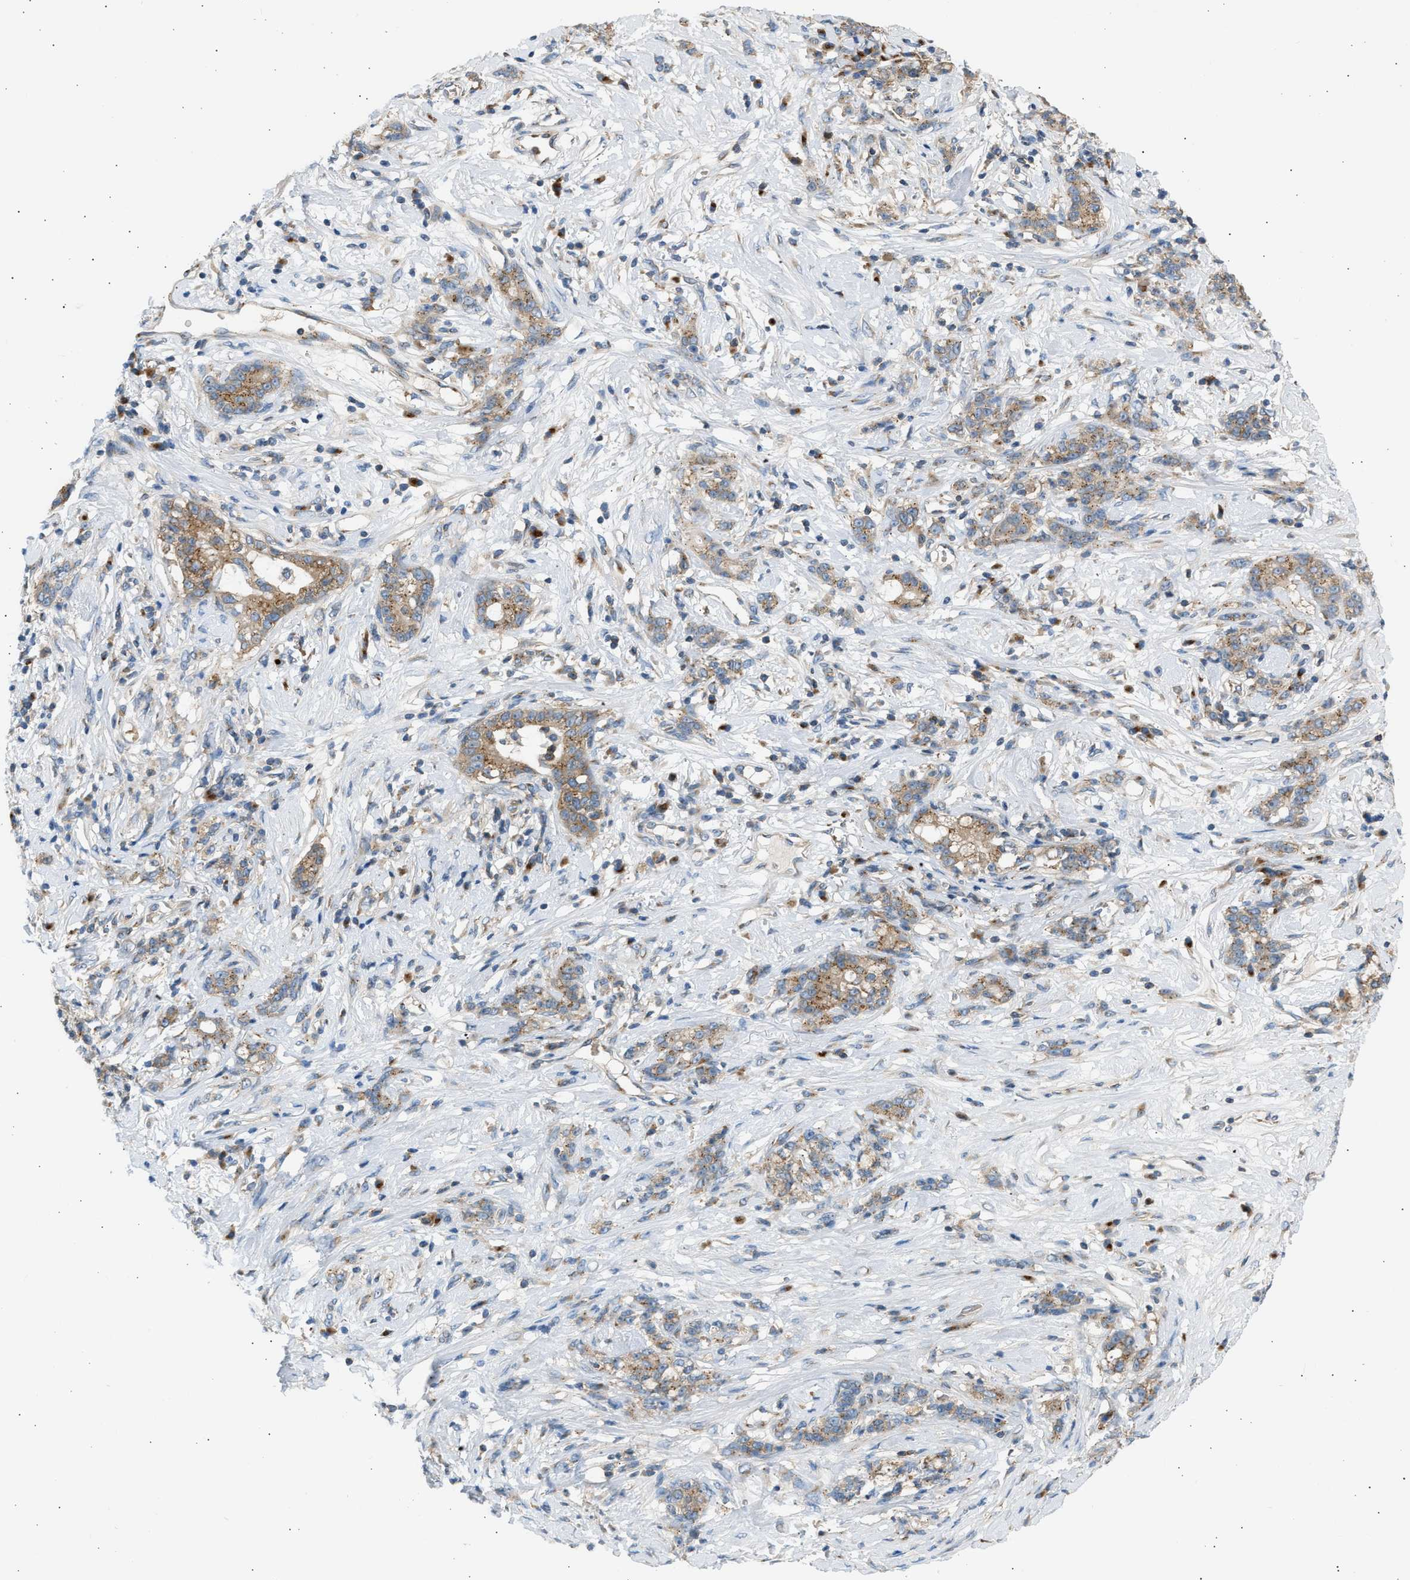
{"staining": {"intensity": "moderate", "quantity": ">75%", "location": "cytoplasmic/membranous"}, "tissue": "stomach cancer", "cell_type": "Tumor cells", "image_type": "cancer", "snomed": [{"axis": "morphology", "description": "Adenocarcinoma, NOS"}, {"axis": "topography", "description": "Stomach, lower"}], "caption": "Protein staining of adenocarcinoma (stomach) tissue displays moderate cytoplasmic/membranous expression in approximately >75% of tumor cells.", "gene": "TRIM50", "patient": {"sex": "male", "age": 88}}